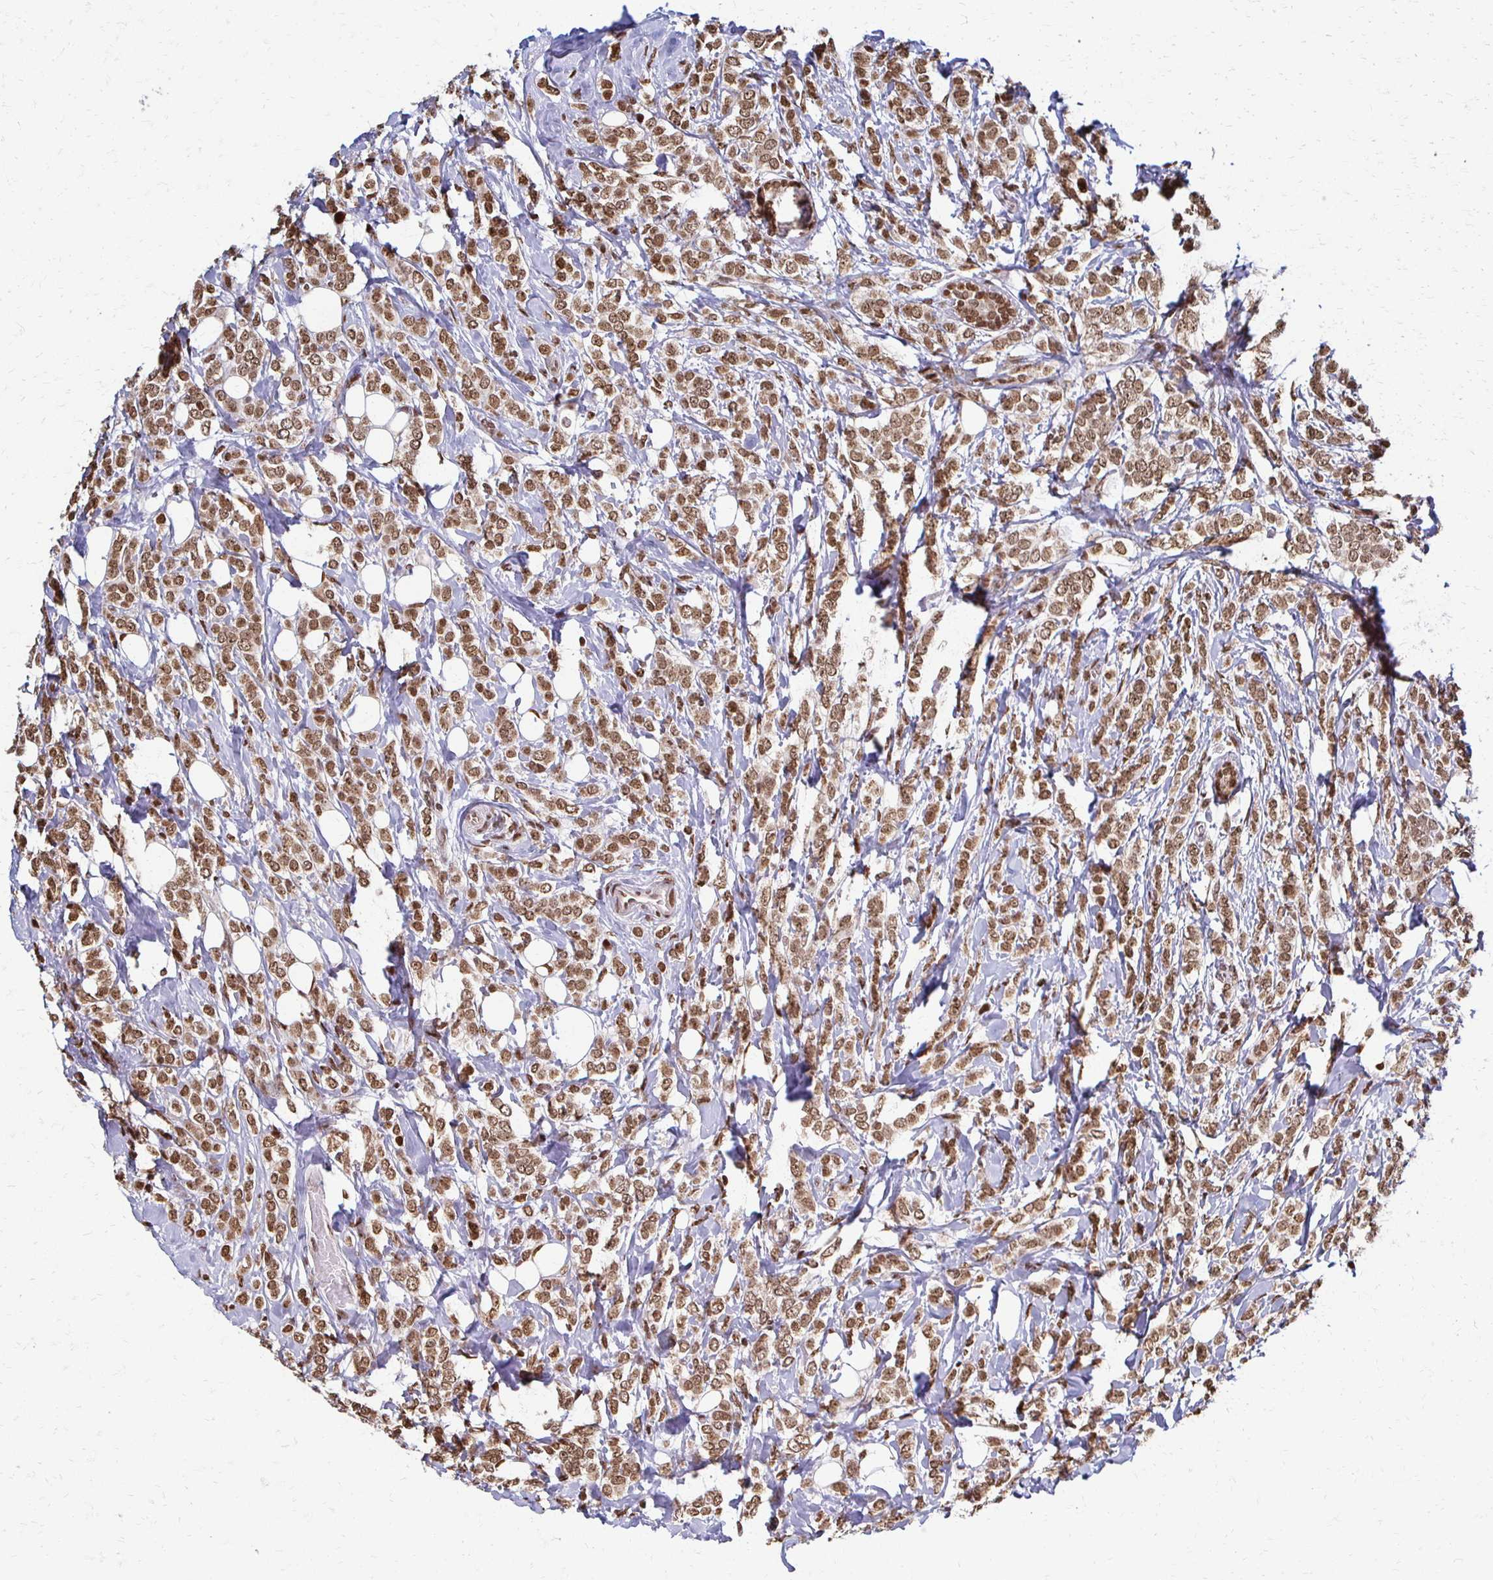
{"staining": {"intensity": "moderate", "quantity": ">75%", "location": "nuclear"}, "tissue": "breast cancer", "cell_type": "Tumor cells", "image_type": "cancer", "snomed": [{"axis": "morphology", "description": "Lobular carcinoma"}, {"axis": "topography", "description": "Breast"}], "caption": "A brown stain highlights moderate nuclear expression of a protein in breast cancer tumor cells.", "gene": "HOXA9", "patient": {"sex": "female", "age": 49}}